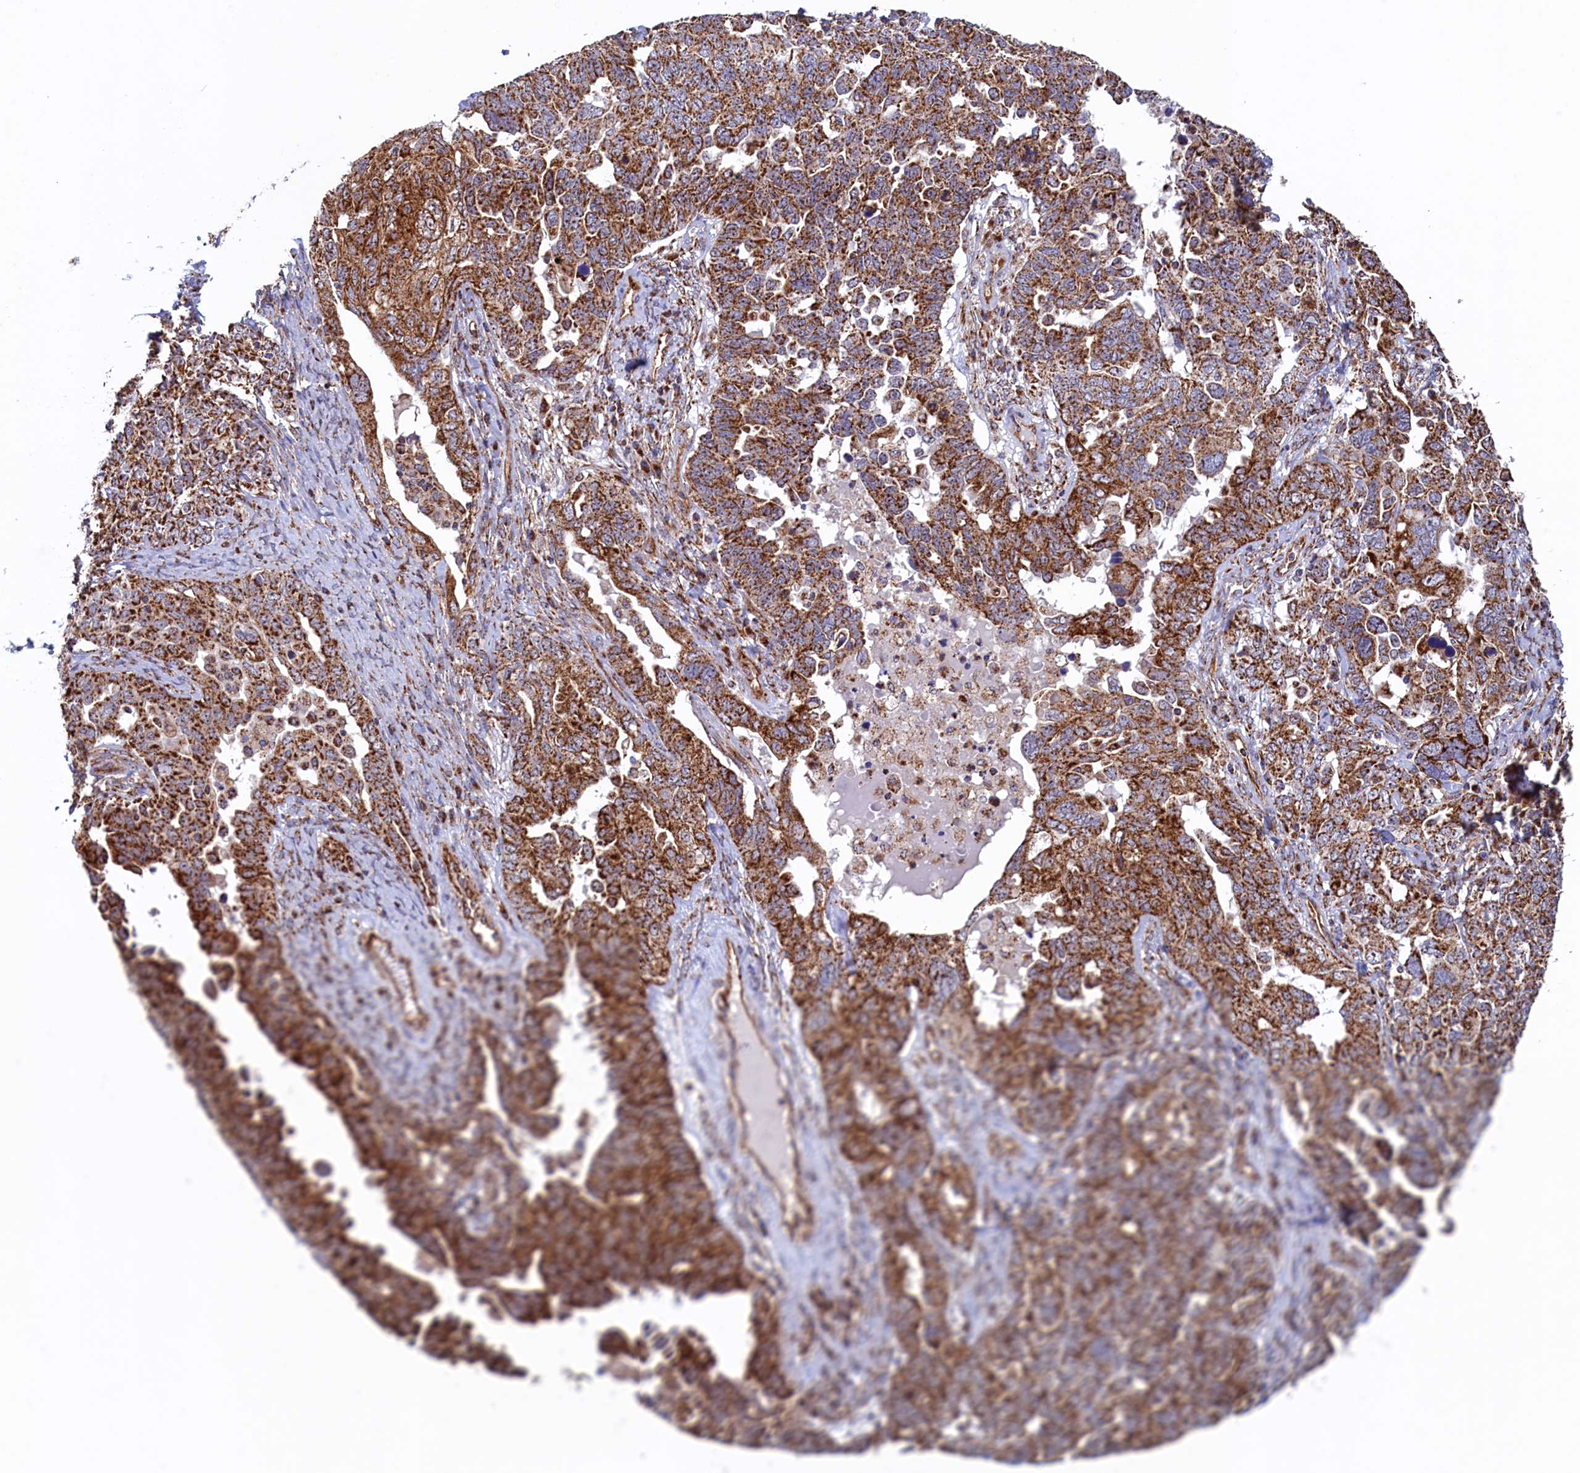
{"staining": {"intensity": "moderate", "quantity": ">75%", "location": "cytoplasmic/membranous"}, "tissue": "ovarian cancer", "cell_type": "Tumor cells", "image_type": "cancer", "snomed": [{"axis": "morphology", "description": "Carcinoma, endometroid"}, {"axis": "topography", "description": "Ovary"}], "caption": "A medium amount of moderate cytoplasmic/membranous positivity is identified in approximately >75% of tumor cells in ovarian cancer (endometroid carcinoma) tissue.", "gene": "UBE3B", "patient": {"sex": "female", "age": 62}}